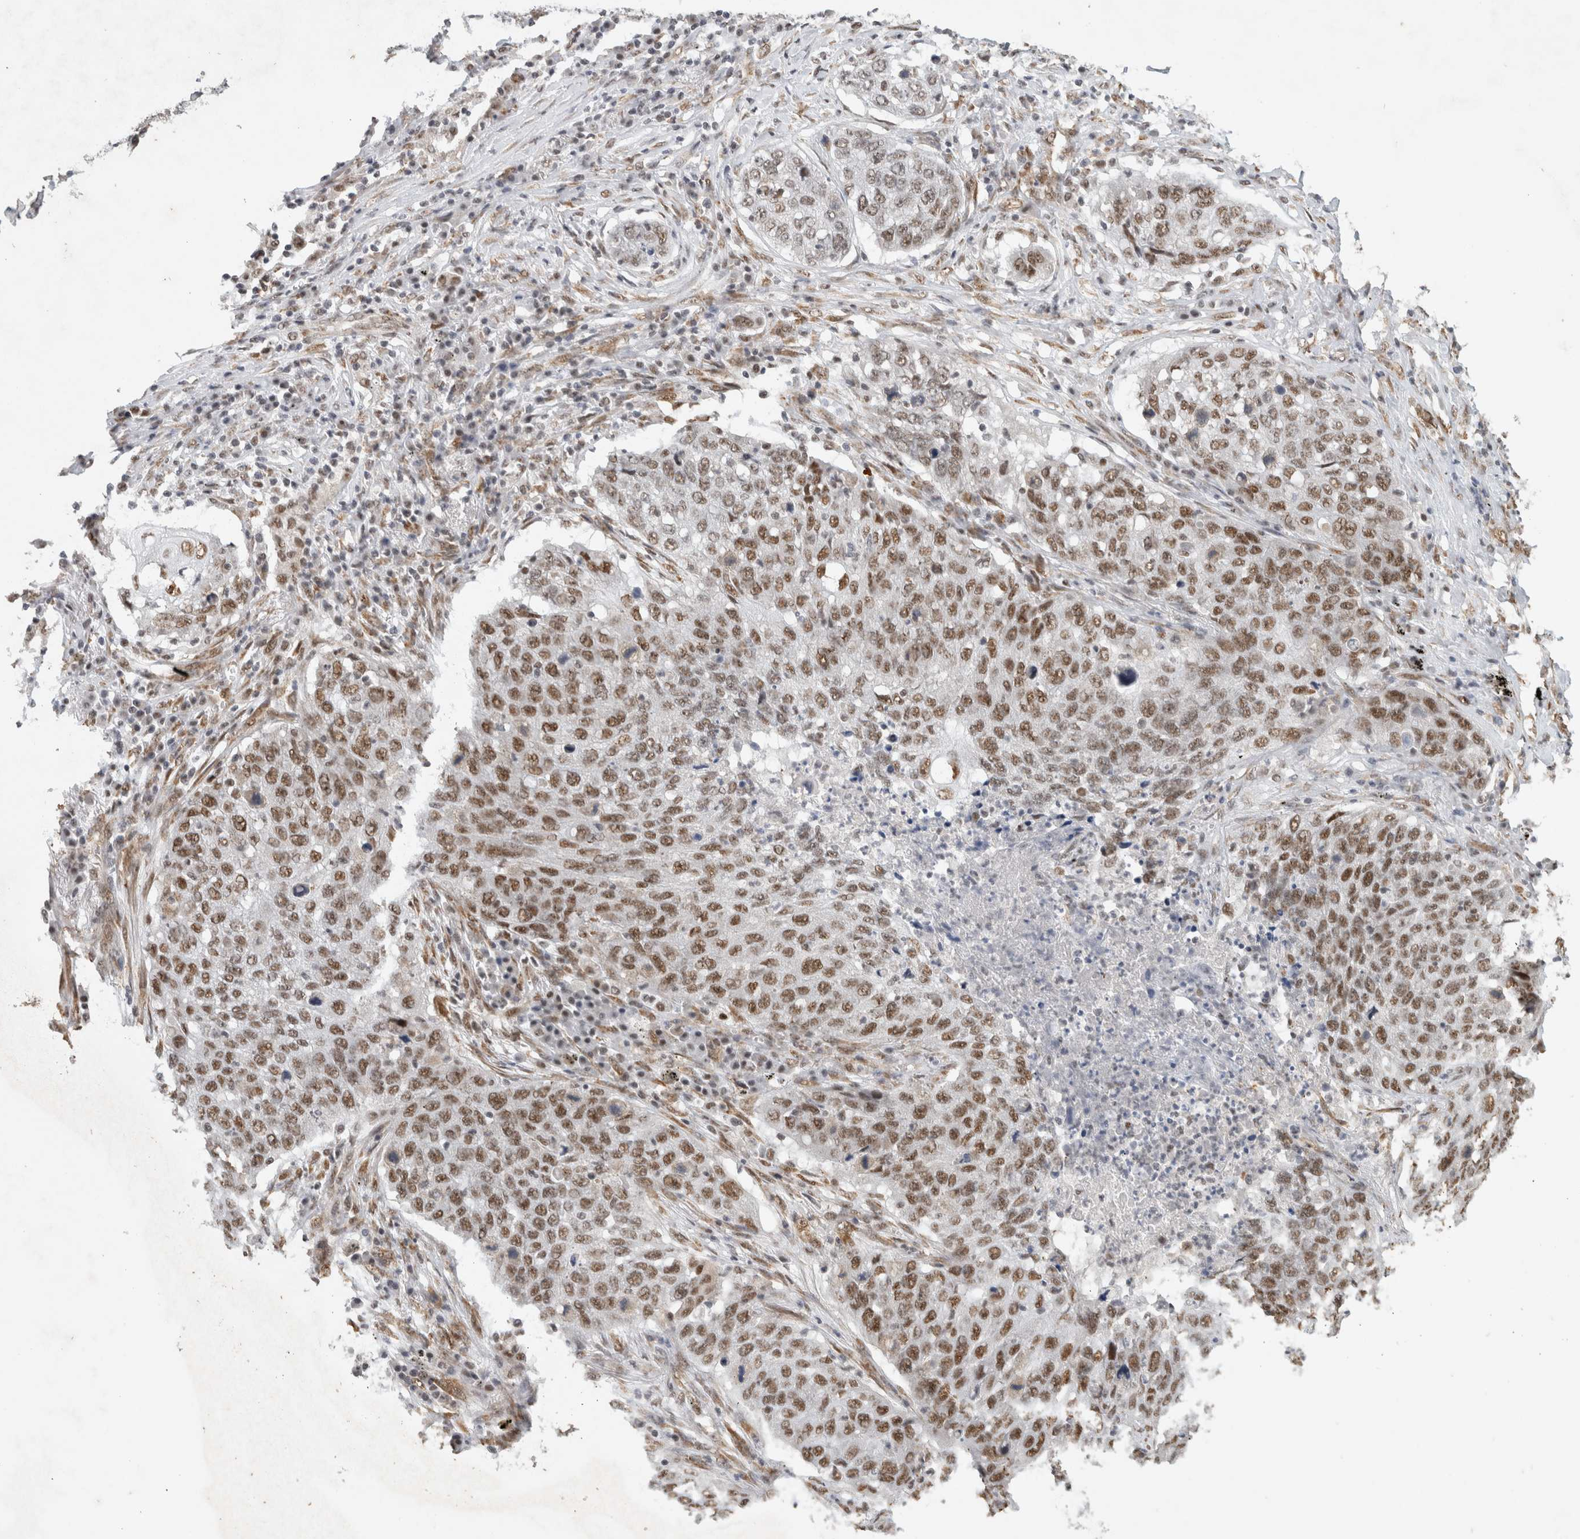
{"staining": {"intensity": "strong", "quantity": ">75%", "location": "nuclear"}, "tissue": "lung cancer", "cell_type": "Tumor cells", "image_type": "cancer", "snomed": [{"axis": "morphology", "description": "Squamous cell carcinoma, NOS"}, {"axis": "topography", "description": "Lung"}], "caption": "IHC image of human lung squamous cell carcinoma stained for a protein (brown), which exhibits high levels of strong nuclear staining in about >75% of tumor cells.", "gene": "DDX42", "patient": {"sex": "female", "age": 63}}